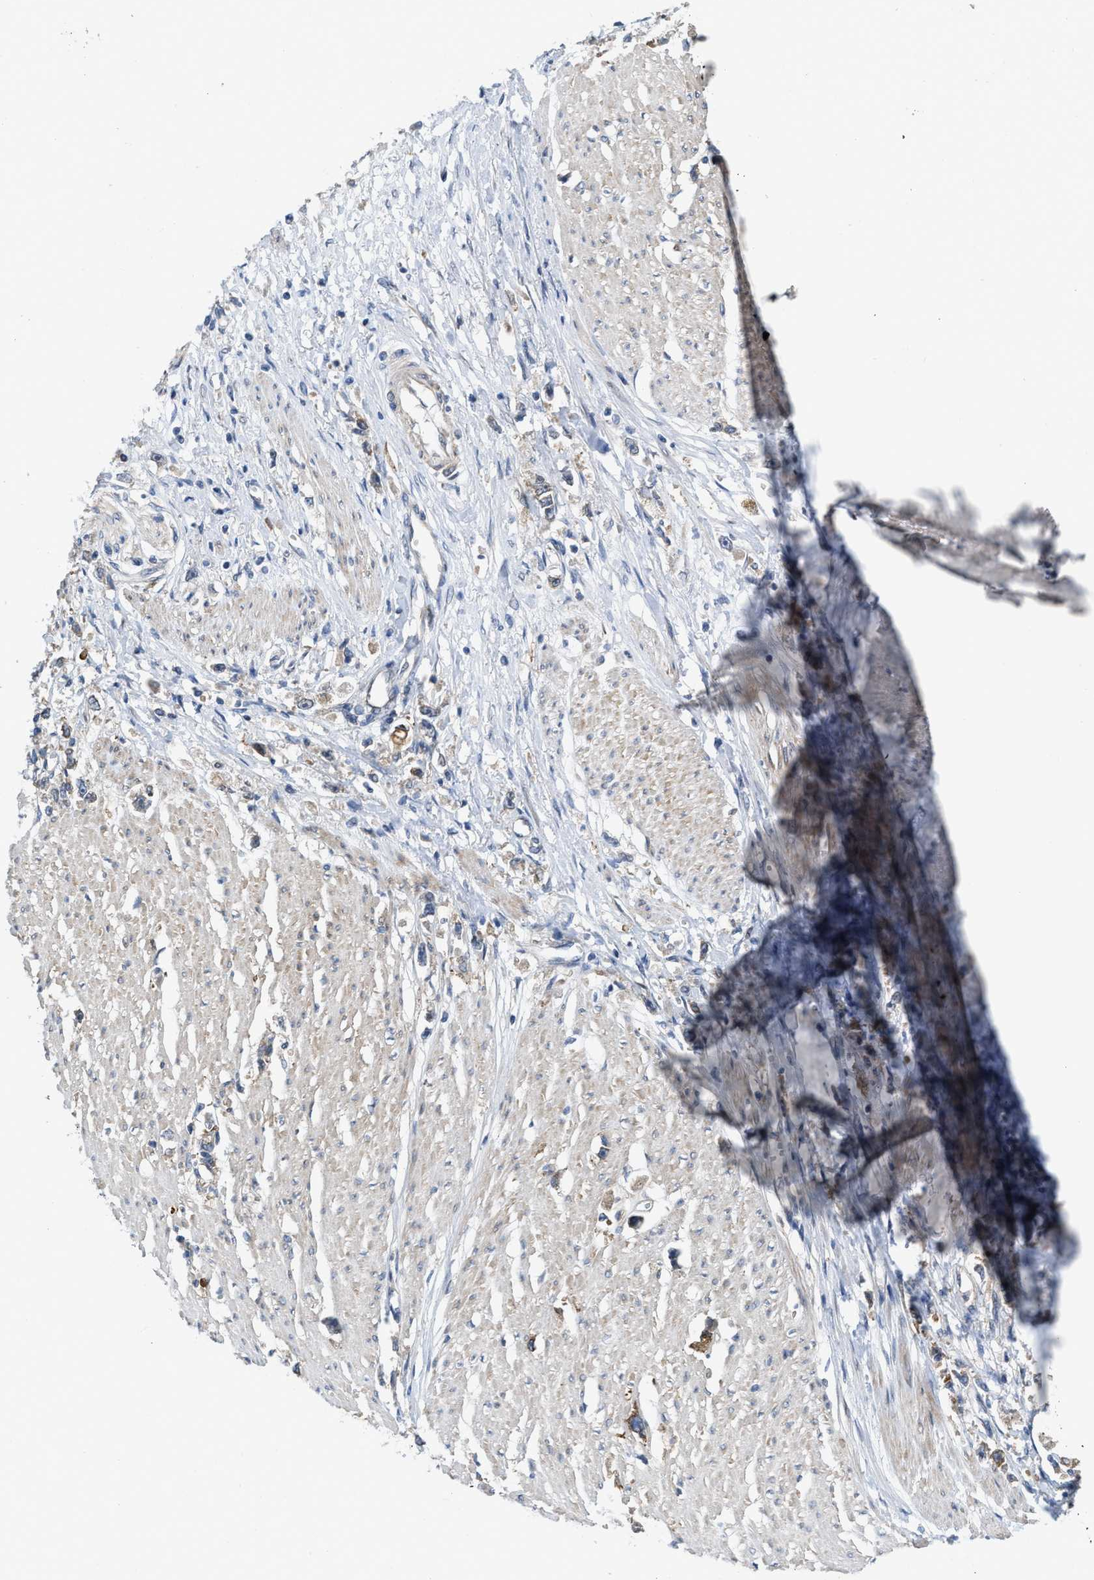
{"staining": {"intensity": "weak", "quantity": ">75%", "location": "cytoplasmic/membranous"}, "tissue": "stomach cancer", "cell_type": "Tumor cells", "image_type": "cancer", "snomed": [{"axis": "morphology", "description": "Adenocarcinoma, NOS"}, {"axis": "topography", "description": "Stomach"}], "caption": "This is a photomicrograph of immunohistochemistry staining of stomach cancer (adenocarcinoma), which shows weak staining in the cytoplasmic/membranous of tumor cells.", "gene": "MYO18A", "patient": {"sex": "female", "age": 59}}